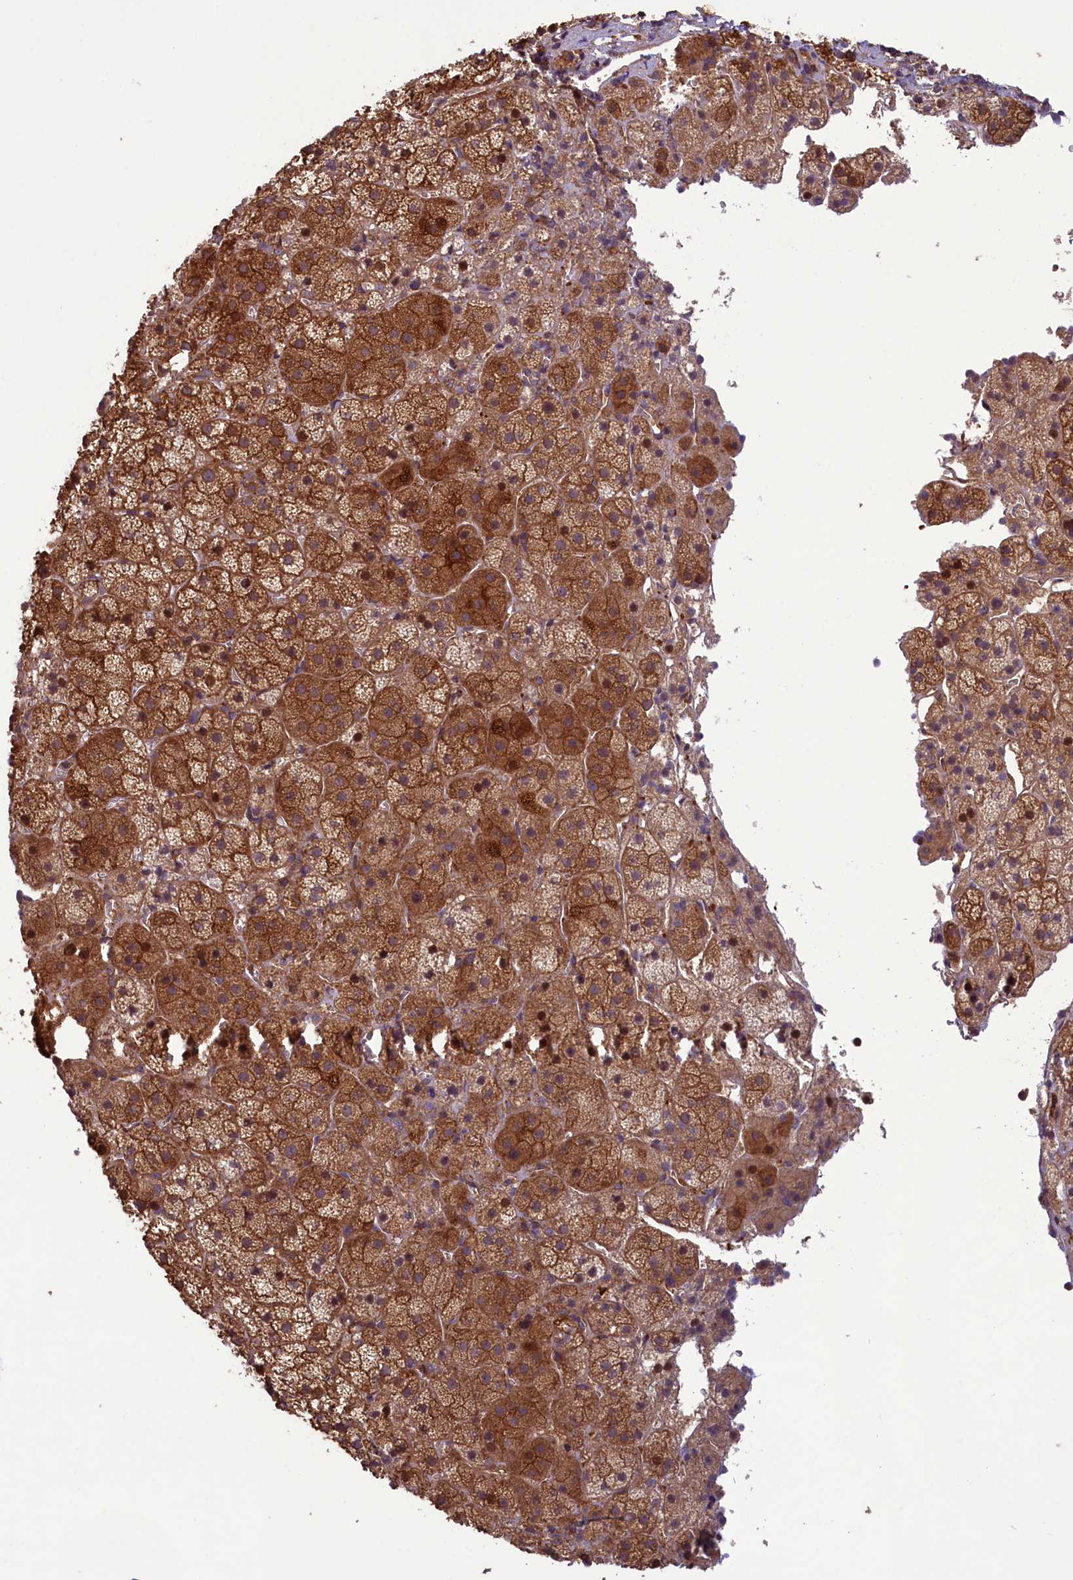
{"staining": {"intensity": "moderate", "quantity": ">75%", "location": "cytoplasmic/membranous,nuclear"}, "tissue": "adrenal gland", "cell_type": "Glandular cells", "image_type": "normal", "snomed": [{"axis": "morphology", "description": "Normal tissue, NOS"}, {"axis": "topography", "description": "Adrenal gland"}], "caption": "Protein analysis of normal adrenal gland demonstrates moderate cytoplasmic/membranous,nuclear staining in approximately >75% of glandular cells.", "gene": "CIAO2B", "patient": {"sex": "female", "age": 44}}